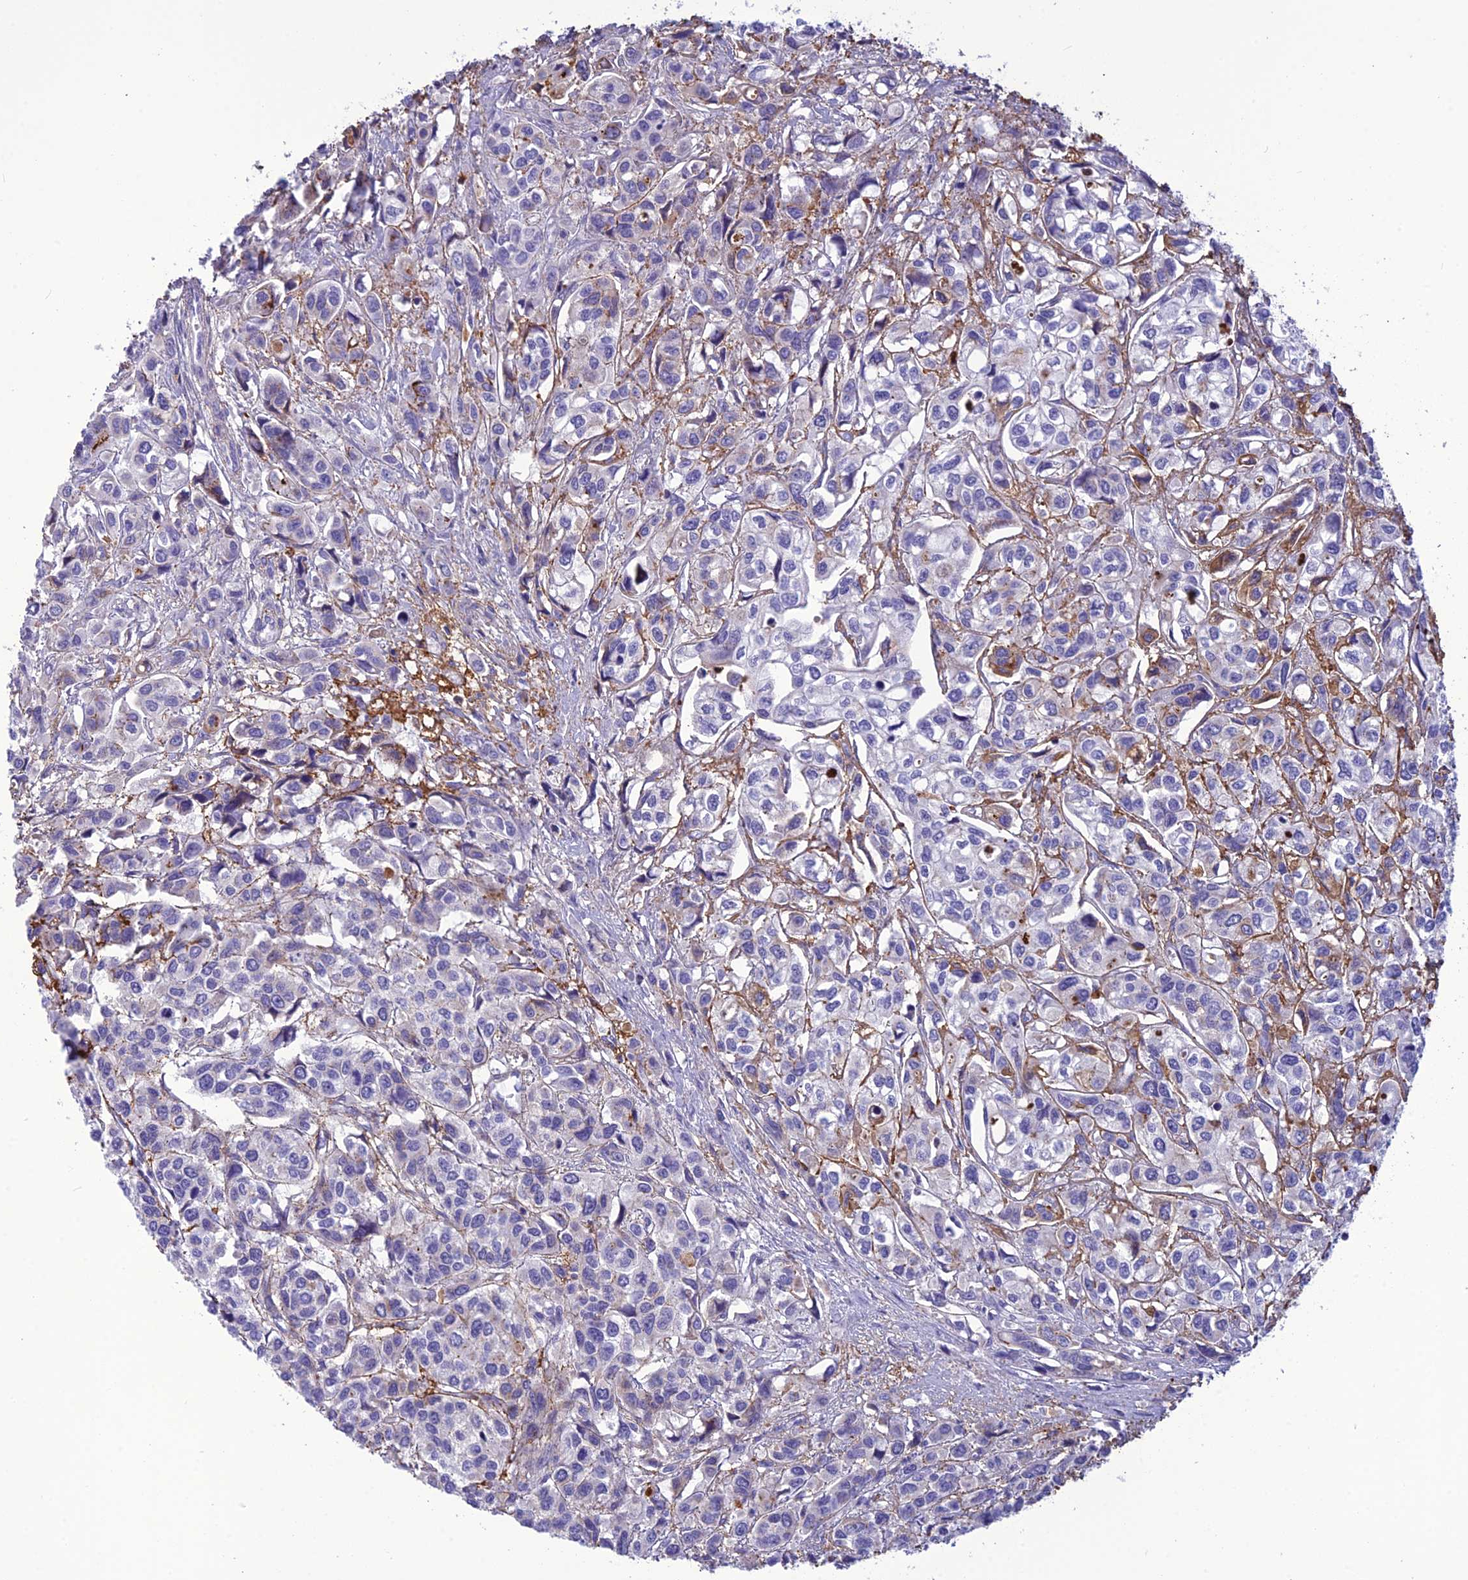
{"staining": {"intensity": "negative", "quantity": "none", "location": "none"}, "tissue": "urothelial cancer", "cell_type": "Tumor cells", "image_type": "cancer", "snomed": [{"axis": "morphology", "description": "Urothelial carcinoma, High grade"}, {"axis": "topography", "description": "Urinary bladder"}], "caption": "IHC photomicrograph of urothelial cancer stained for a protein (brown), which exhibits no expression in tumor cells.", "gene": "BBS2", "patient": {"sex": "male", "age": 67}}